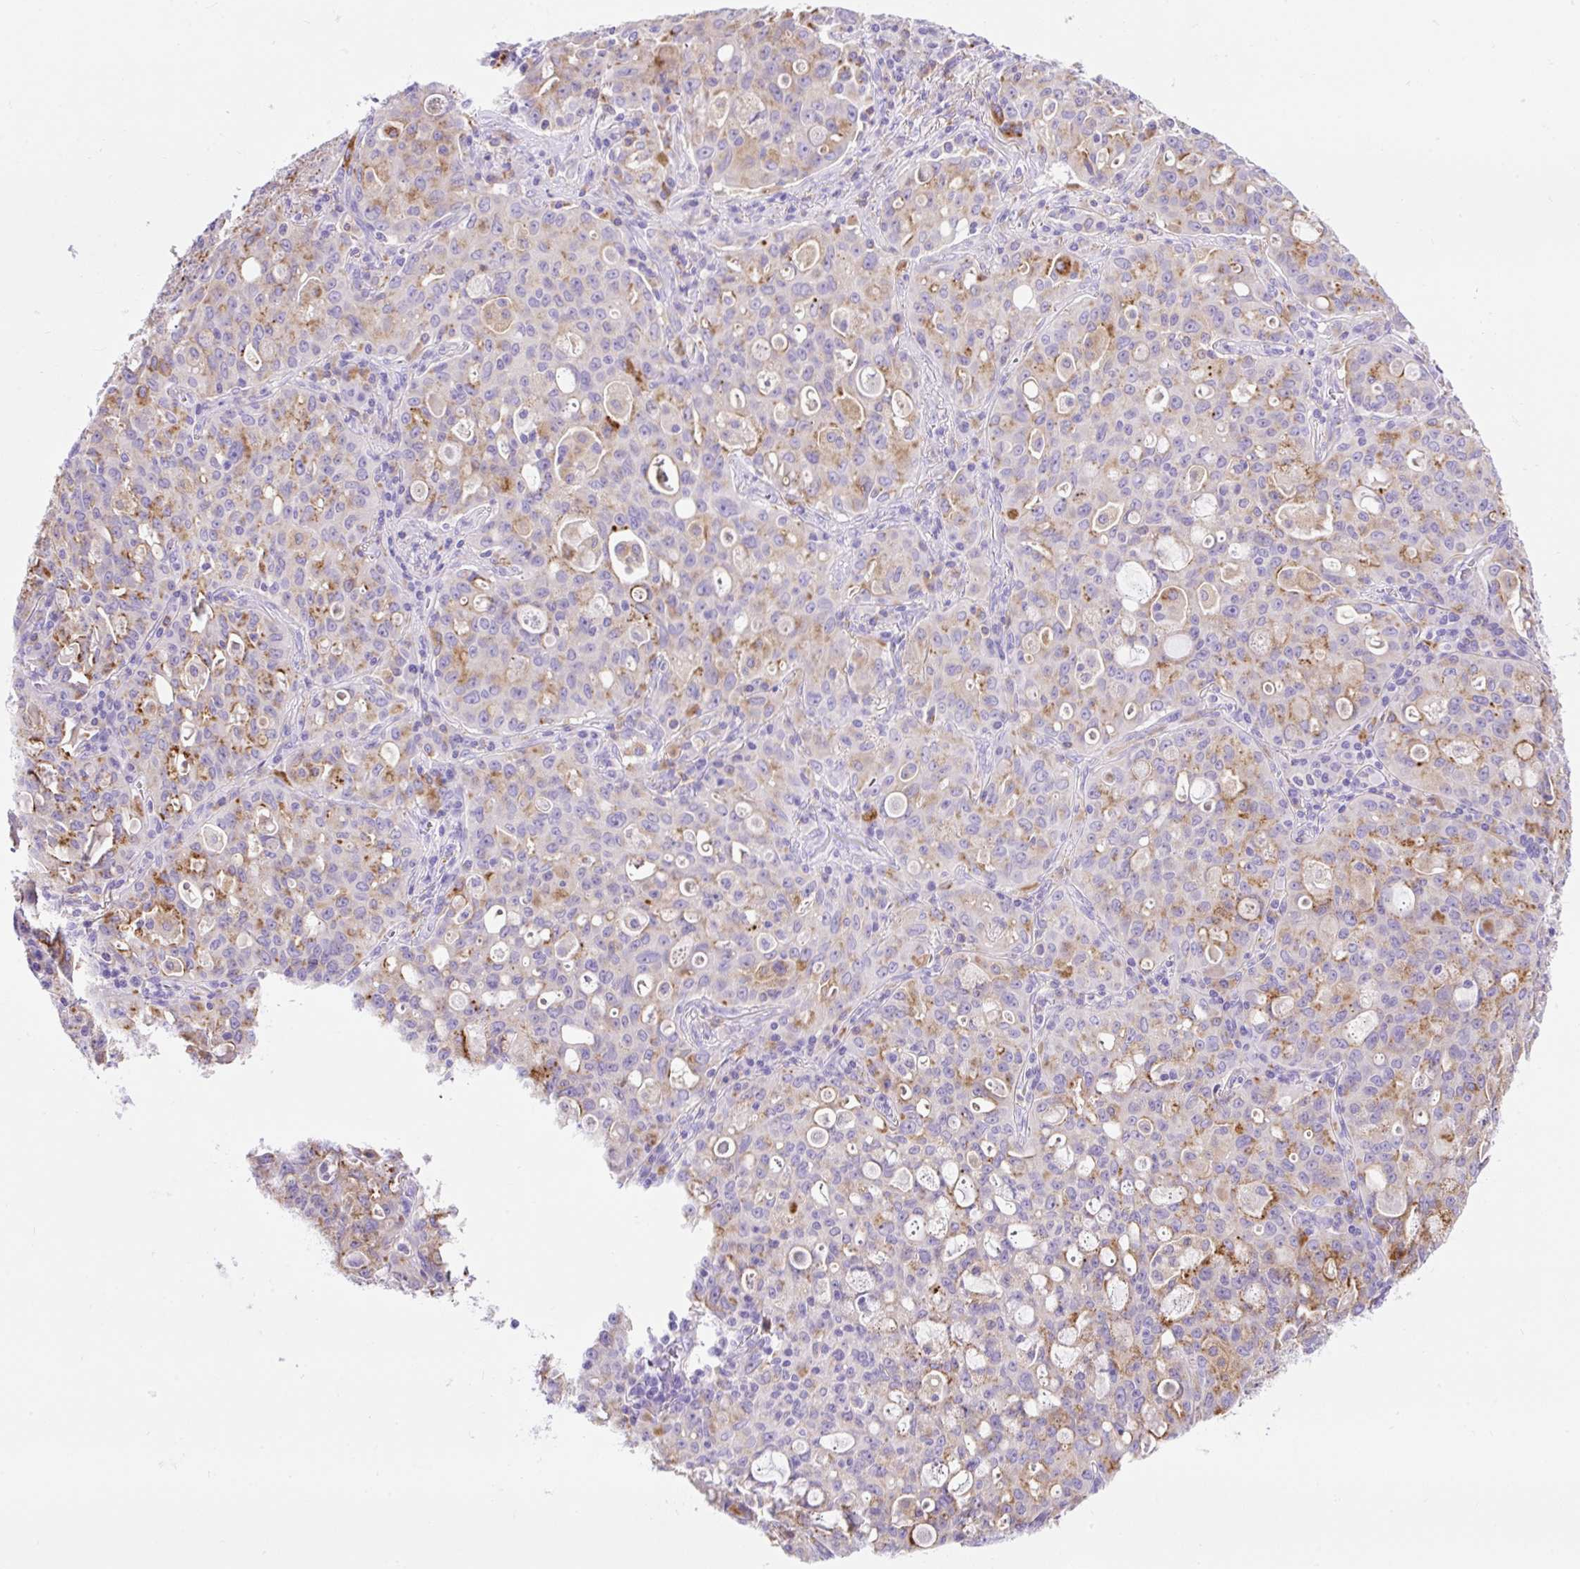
{"staining": {"intensity": "moderate", "quantity": "25%-75%", "location": "cytoplasmic/membranous"}, "tissue": "lung cancer", "cell_type": "Tumor cells", "image_type": "cancer", "snomed": [{"axis": "morphology", "description": "Adenocarcinoma, NOS"}, {"axis": "topography", "description": "Lung"}], "caption": "This histopathology image displays adenocarcinoma (lung) stained with IHC to label a protein in brown. The cytoplasmic/membranous of tumor cells show moderate positivity for the protein. Nuclei are counter-stained blue.", "gene": "HEXB", "patient": {"sex": "female", "age": 44}}